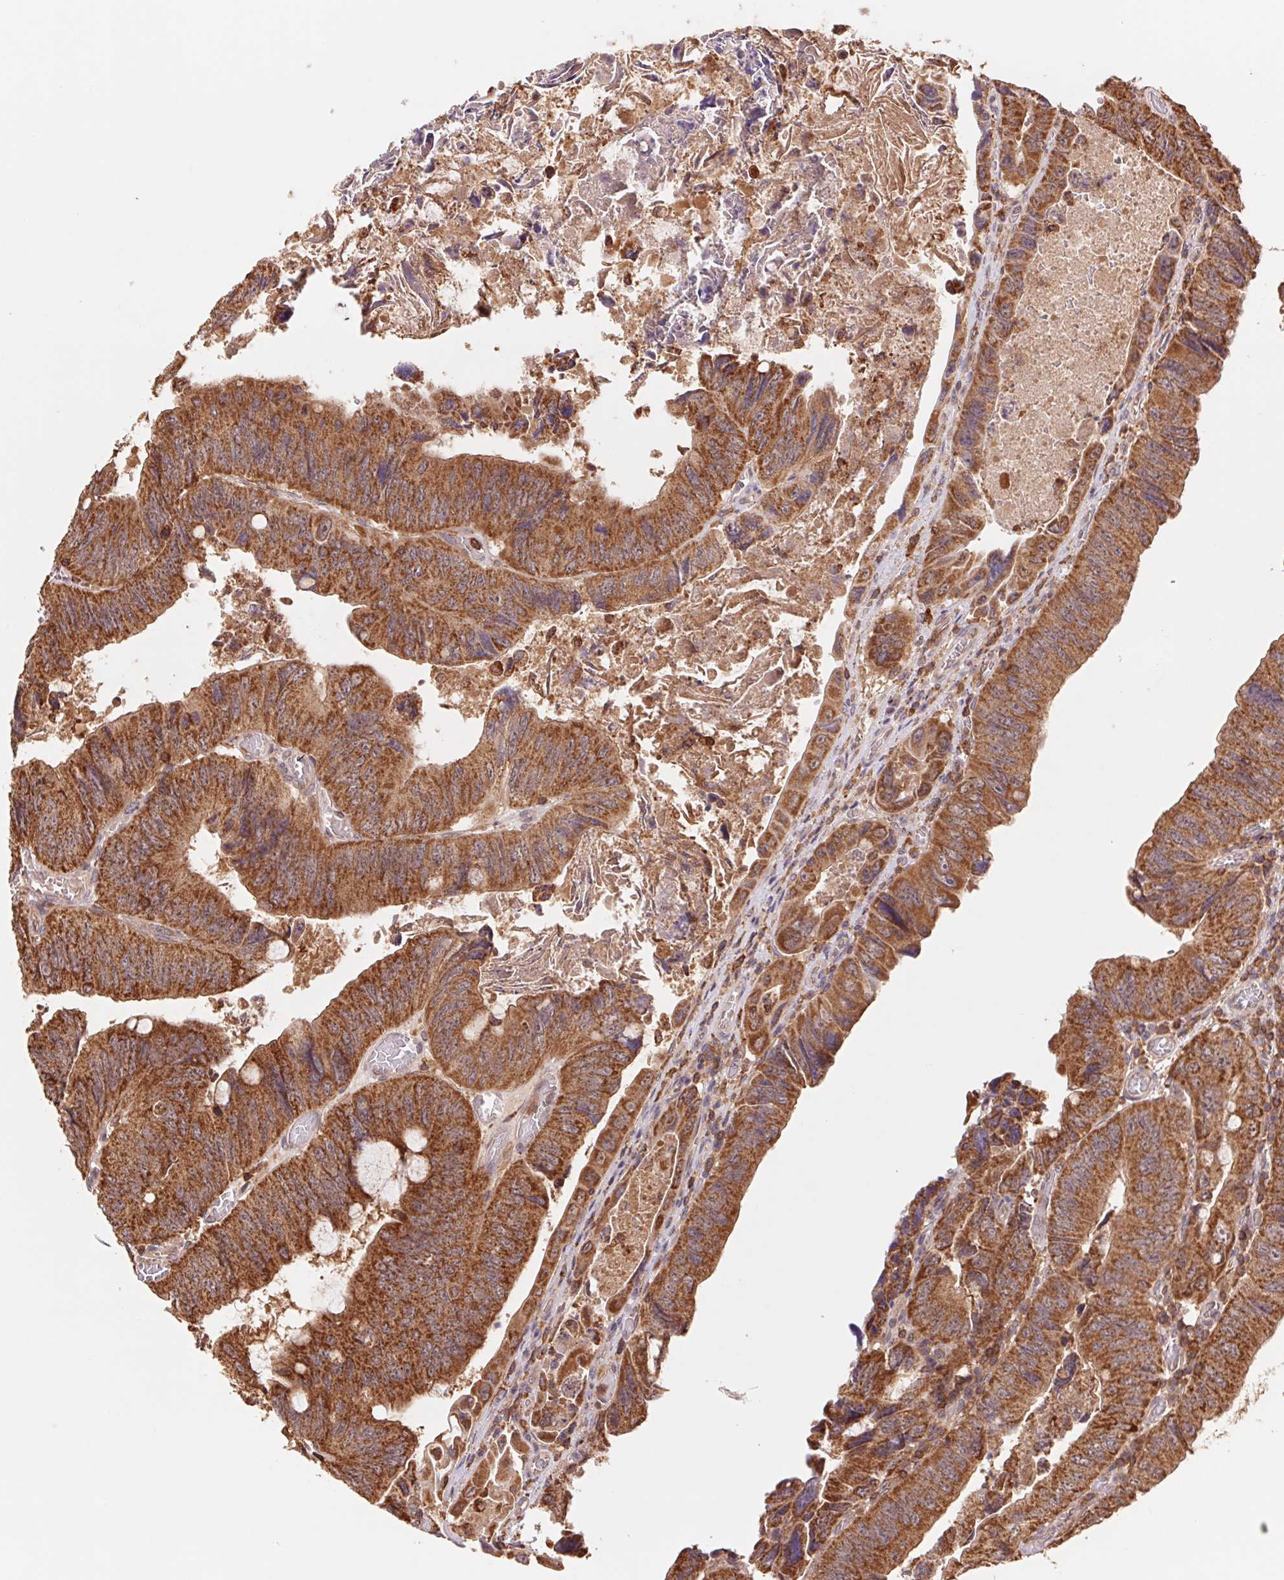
{"staining": {"intensity": "strong", "quantity": ">75%", "location": "cytoplasmic/membranous"}, "tissue": "colorectal cancer", "cell_type": "Tumor cells", "image_type": "cancer", "snomed": [{"axis": "morphology", "description": "Adenocarcinoma, NOS"}, {"axis": "topography", "description": "Colon"}], "caption": "A photomicrograph of human colorectal adenocarcinoma stained for a protein reveals strong cytoplasmic/membranous brown staining in tumor cells.", "gene": "URM1", "patient": {"sex": "female", "age": 84}}